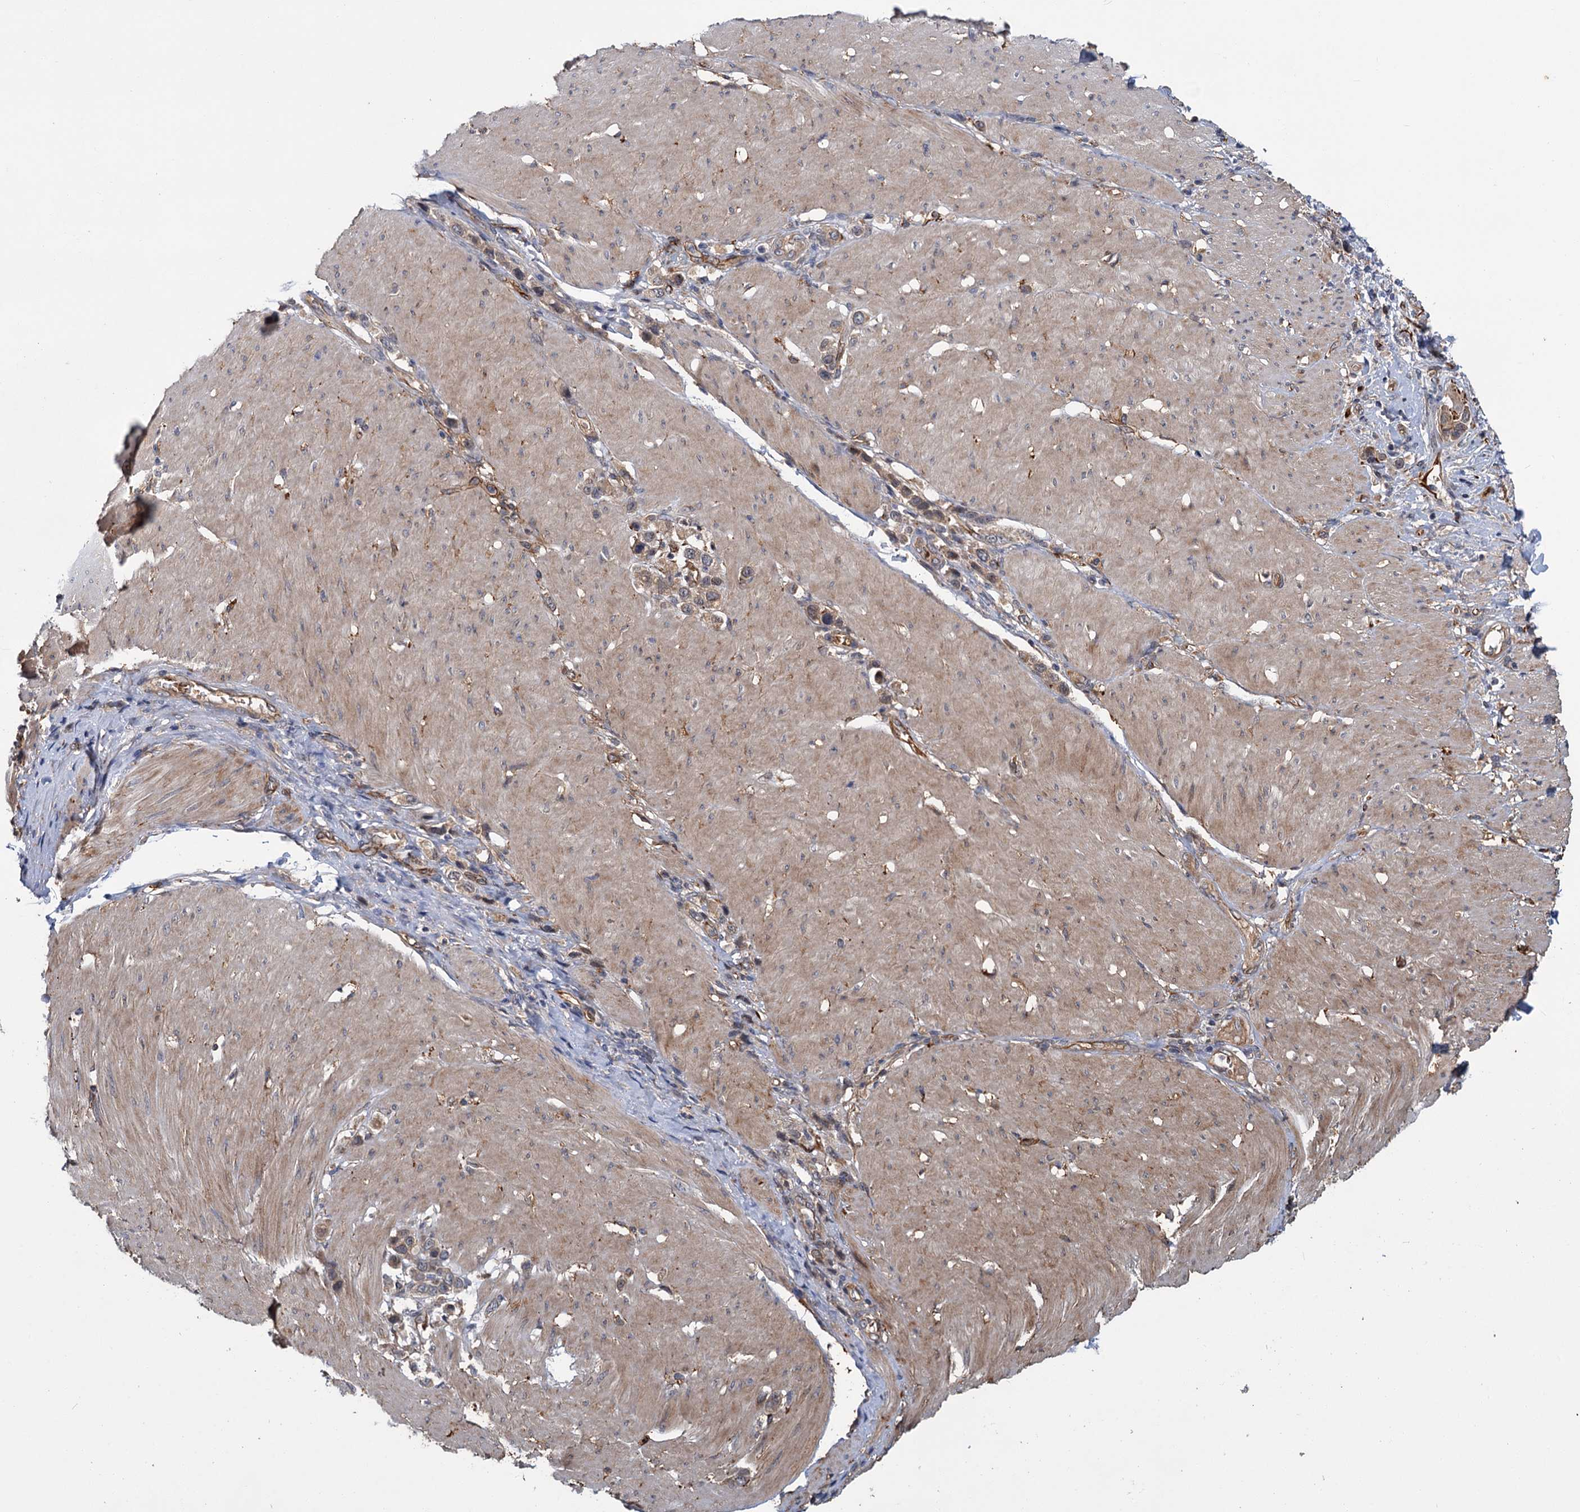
{"staining": {"intensity": "weak", "quantity": ">75%", "location": "cytoplasmic/membranous"}, "tissue": "stomach cancer", "cell_type": "Tumor cells", "image_type": "cancer", "snomed": [{"axis": "morphology", "description": "Normal tissue, NOS"}, {"axis": "morphology", "description": "Adenocarcinoma, NOS"}, {"axis": "topography", "description": "Stomach, upper"}, {"axis": "topography", "description": "Stomach"}], "caption": "High-power microscopy captured an immunohistochemistry (IHC) micrograph of stomach adenocarcinoma, revealing weak cytoplasmic/membranous positivity in about >75% of tumor cells. Ihc stains the protein in brown and the nuclei are stained blue.", "gene": "PKN2", "patient": {"sex": "female", "age": 65}}